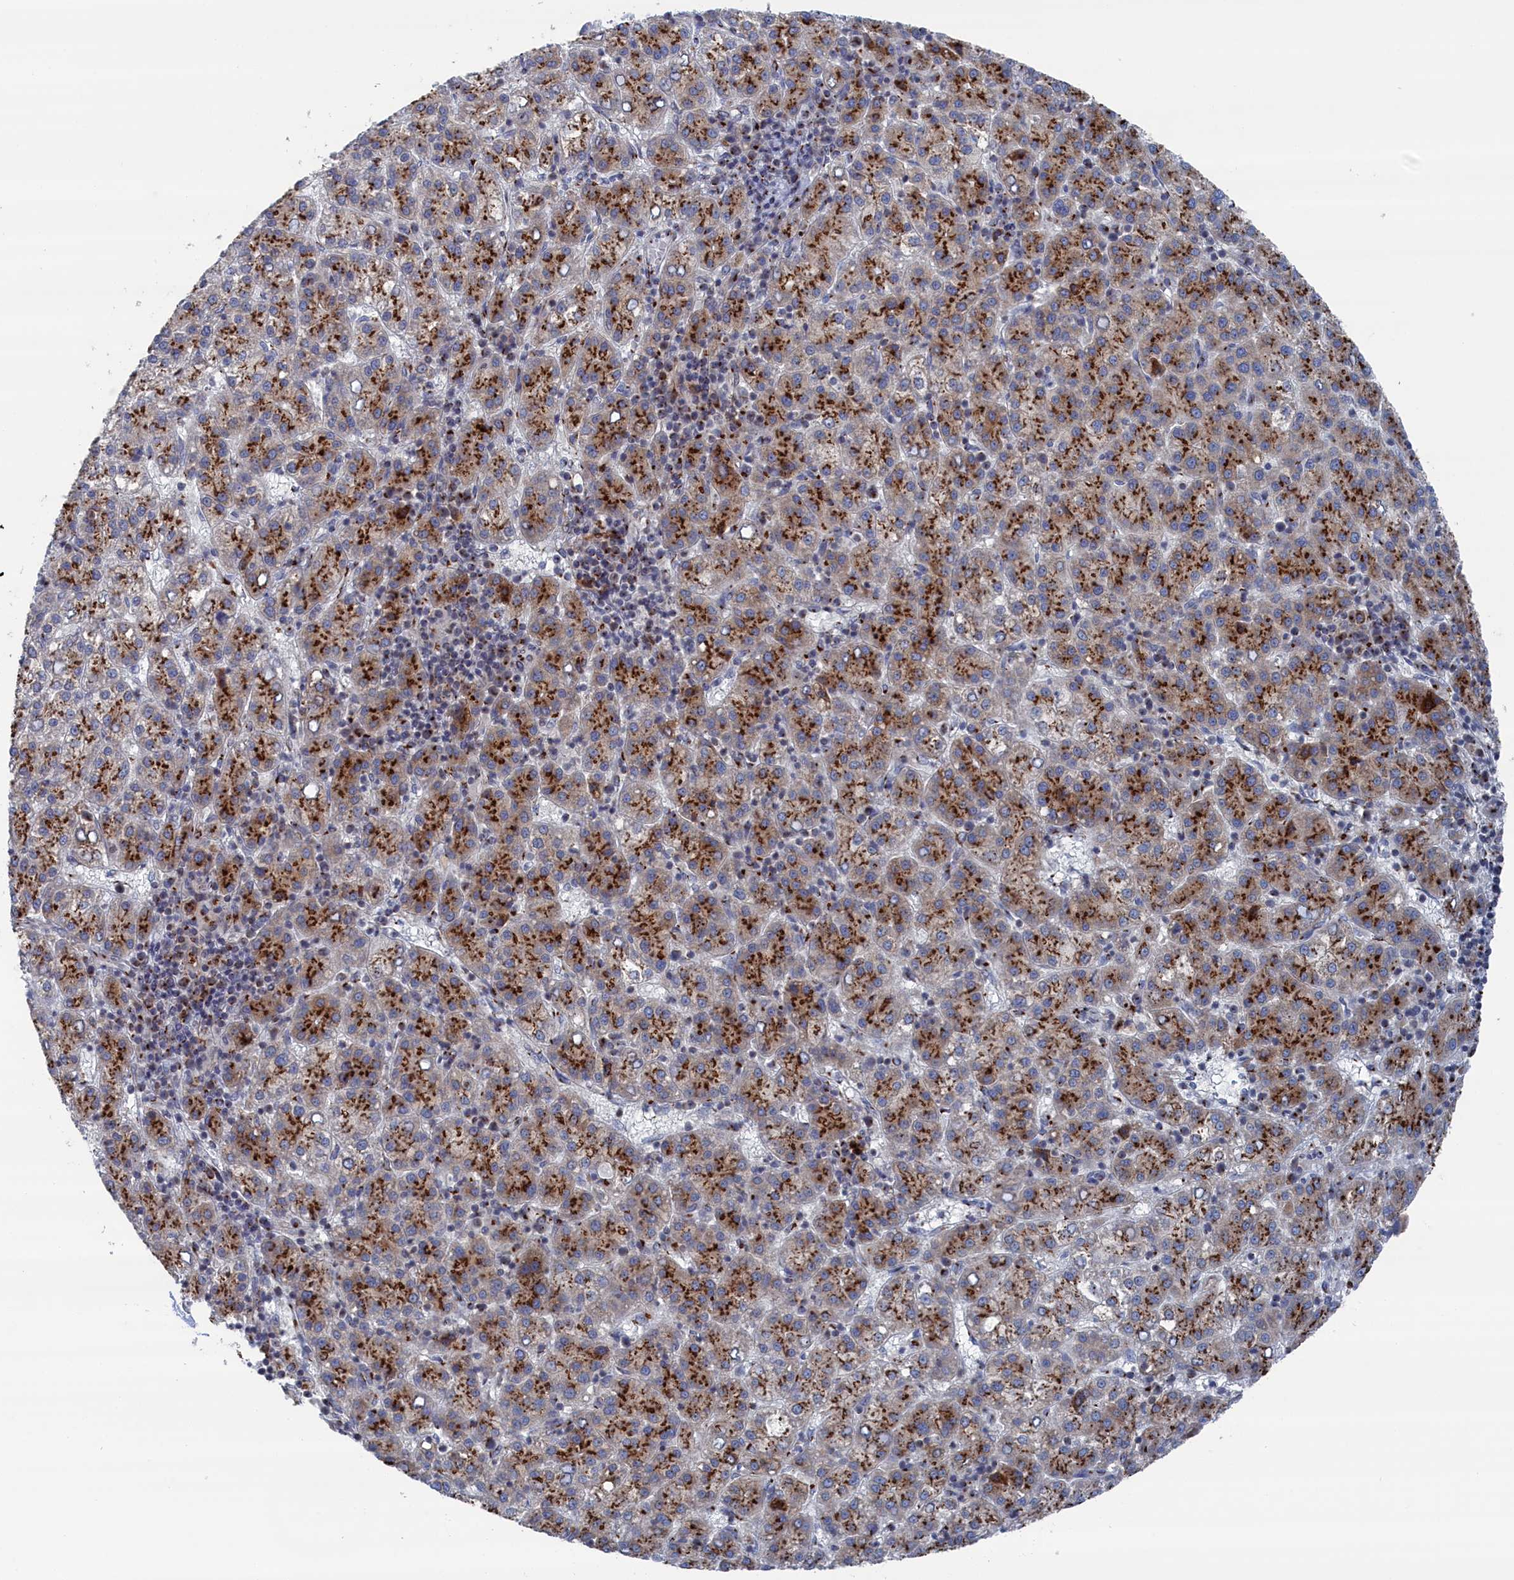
{"staining": {"intensity": "strong", "quantity": ">75%", "location": "cytoplasmic/membranous"}, "tissue": "liver cancer", "cell_type": "Tumor cells", "image_type": "cancer", "snomed": [{"axis": "morphology", "description": "Carcinoma, Hepatocellular, NOS"}, {"axis": "topography", "description": "Liver"}], "caption": "The immunohistochemical stain highlights strong cytoplasmic/membranous staining in tumor cells of hepatocellular carcinoma (liver) tissue.", "gene": "IRX1", "patient": {"sex": "female", "age": 58}}